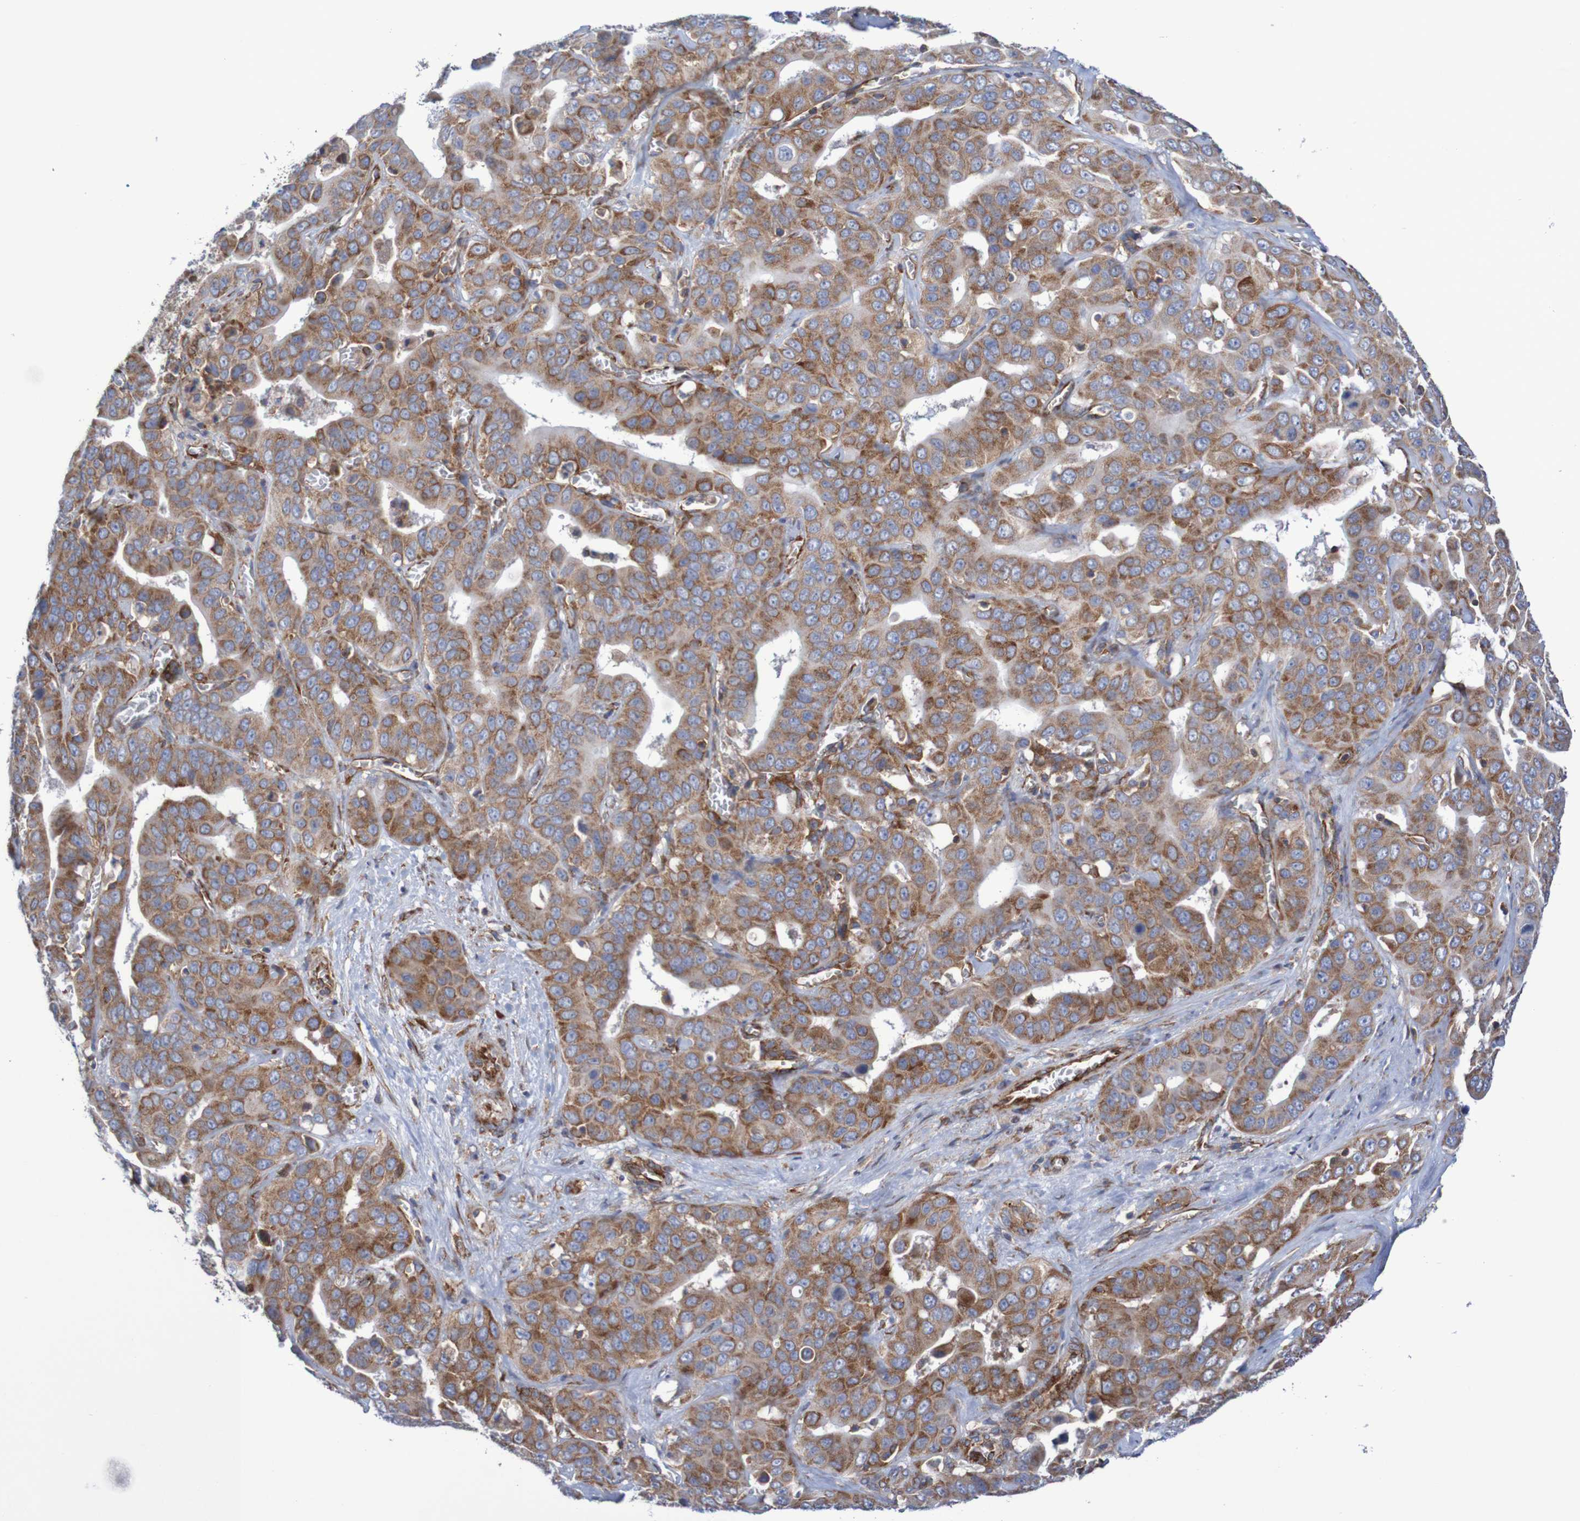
{"staining": {"intensity": "moderate", "quantity": ">75%", "location": "cytoplasmic/membranous"}, "tissue": "liver cancer", "cell_type": "Tumor cells", "image_type": "cancer", "snomed": [{"axis": "morphology", "description": "Cholangiocarcinoma"}, {"axis": "topography", "description": "Liver"}], "caption": "High-magnification brightfield microscopy of liver cancer stained with DAB (brown) and counterstained with hematoxylin (blue). tumor cells exhibit moderate cytoplasmic/membranous positivity is appreciated in approximately>75% of cells.", "gene": "FXR2", "patient": {"sex": "female", "age": 52}}